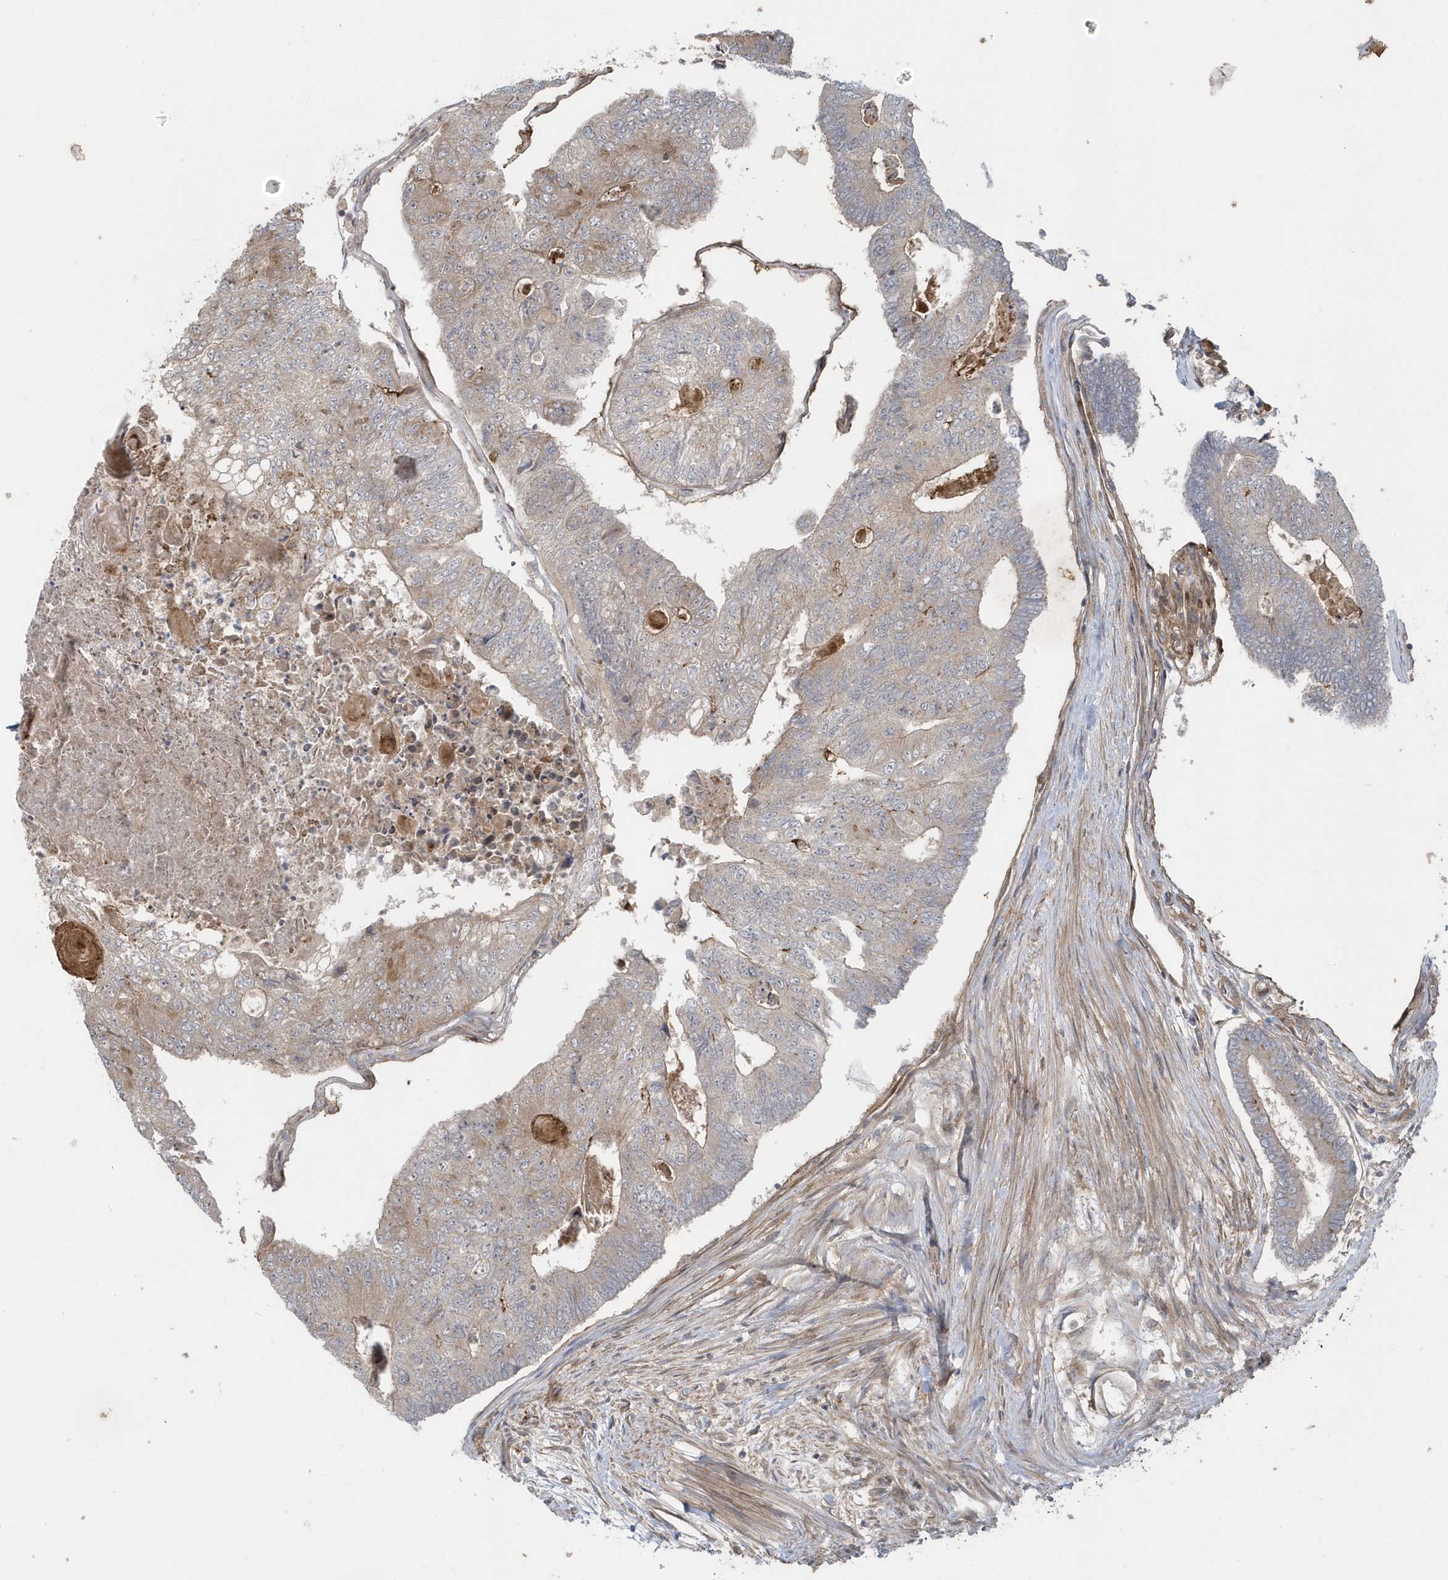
{"staining": {"intensity": "weak", "quantity": "25%-75%", "location": "cytoplasmic/membranous"}, "tissue": "colorectal cancer", "cell_type": "Tumor cells", "image_type": "cancer", "snomed": [{"axis": "morphology", "description": "Adenocarcinoma, NOS"}, {"axis": "topography", "description": "Colon"}], "caption": "Protein positivity by immunohistochemistry reveals weak cytoplasmic/membranous staining in about 25%-75% of tumor cells in colorectal cancer.", "gene": "ACTR1A", "patient": {"sex": "female", "age": 67}}